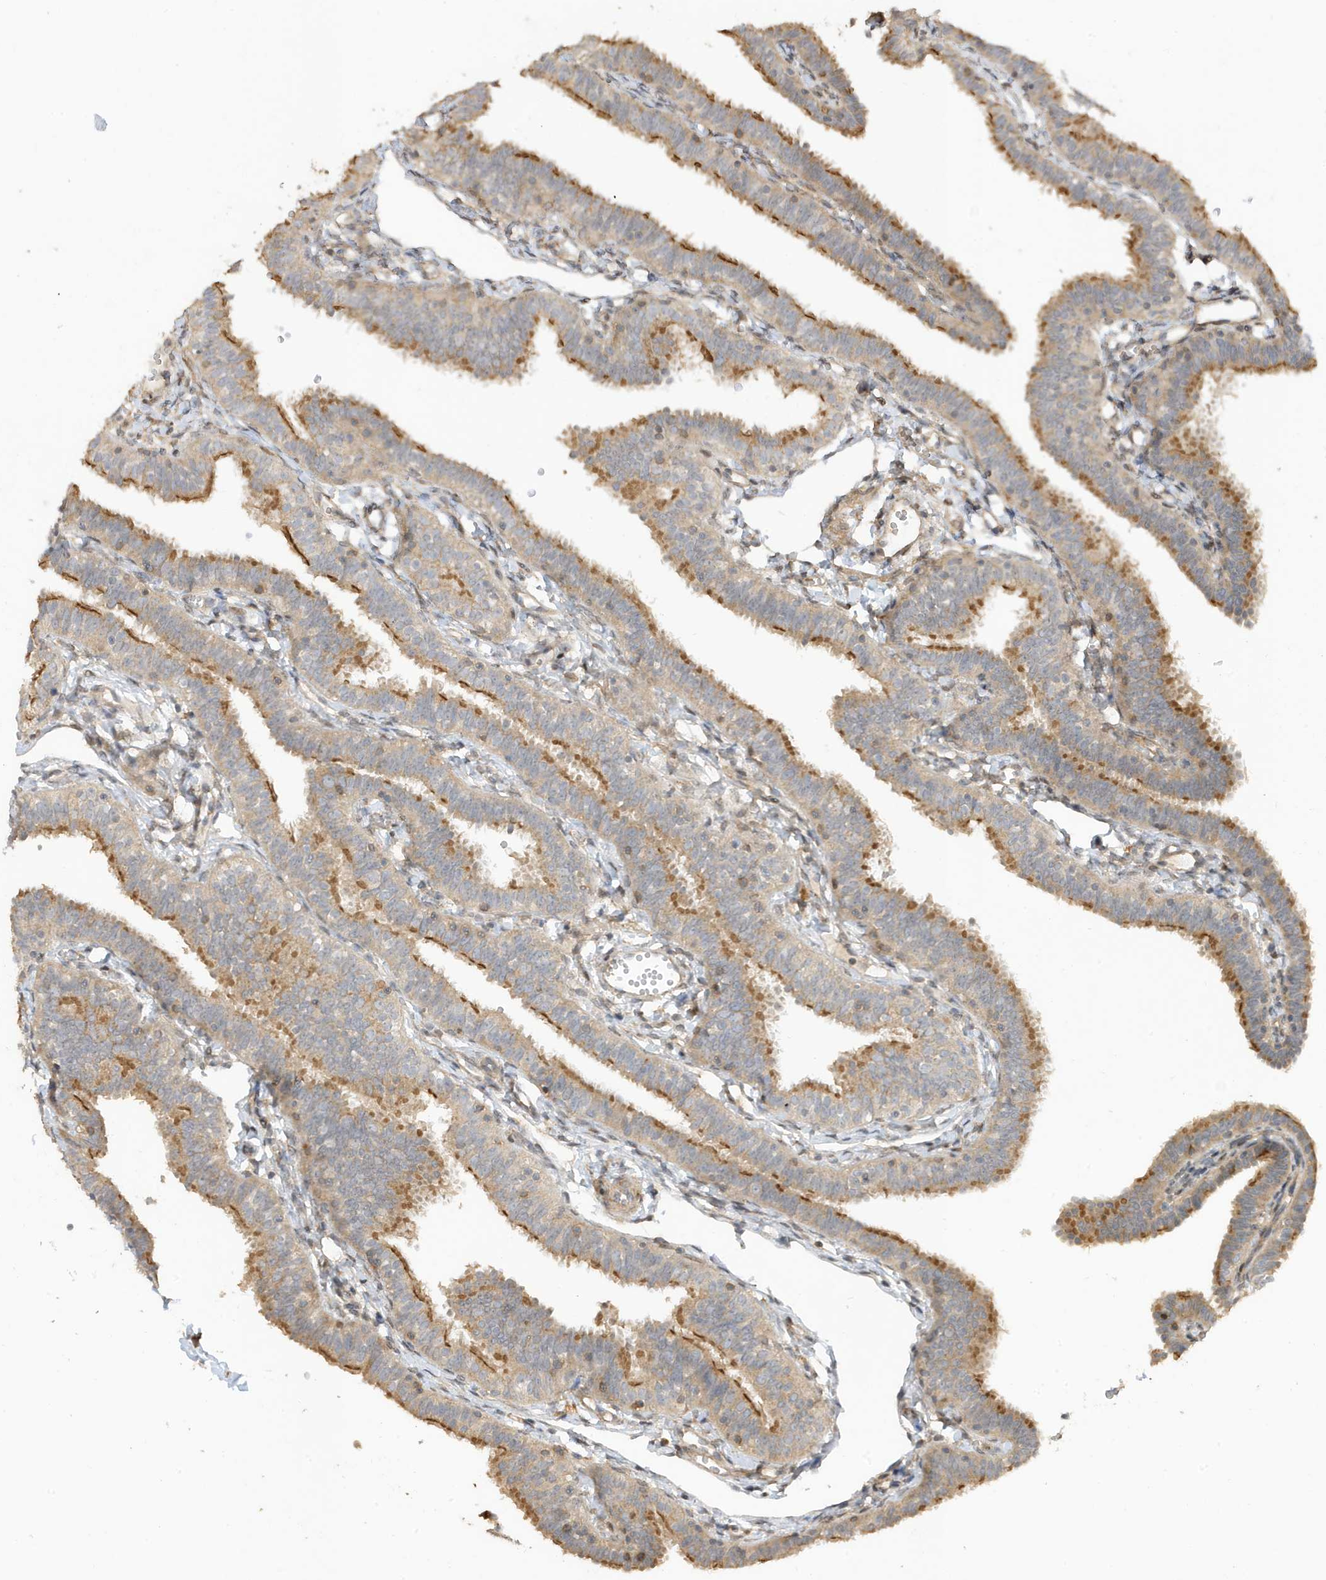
{"staining": {"intensity": "moderate", "quantity": ">75%", "location": "cytoplasmic/membranous"}, "tissue": "fallopian tube", "cell_type": "Glandular cells", "image_type": "normal", "snomed": [{"axis": "morphology", "description": "Normal tissue, NOS"}, {"axis": "topography", "description": "Fallopian tube"}], "caption": "Protein expression analysis of normal fallopian tube displays moderate cytoplasmic/membranous staining in approximately >75% of glandular cells. The staining was performed using DAB (3,3'-diaminobenzidine) to visualize the protein expression in brown, while the nuclei were stained in blue with hematoxylin (Magnification: 20x).", "gene": "TAB3", "patient": {"sex": "female", "age": 35}}